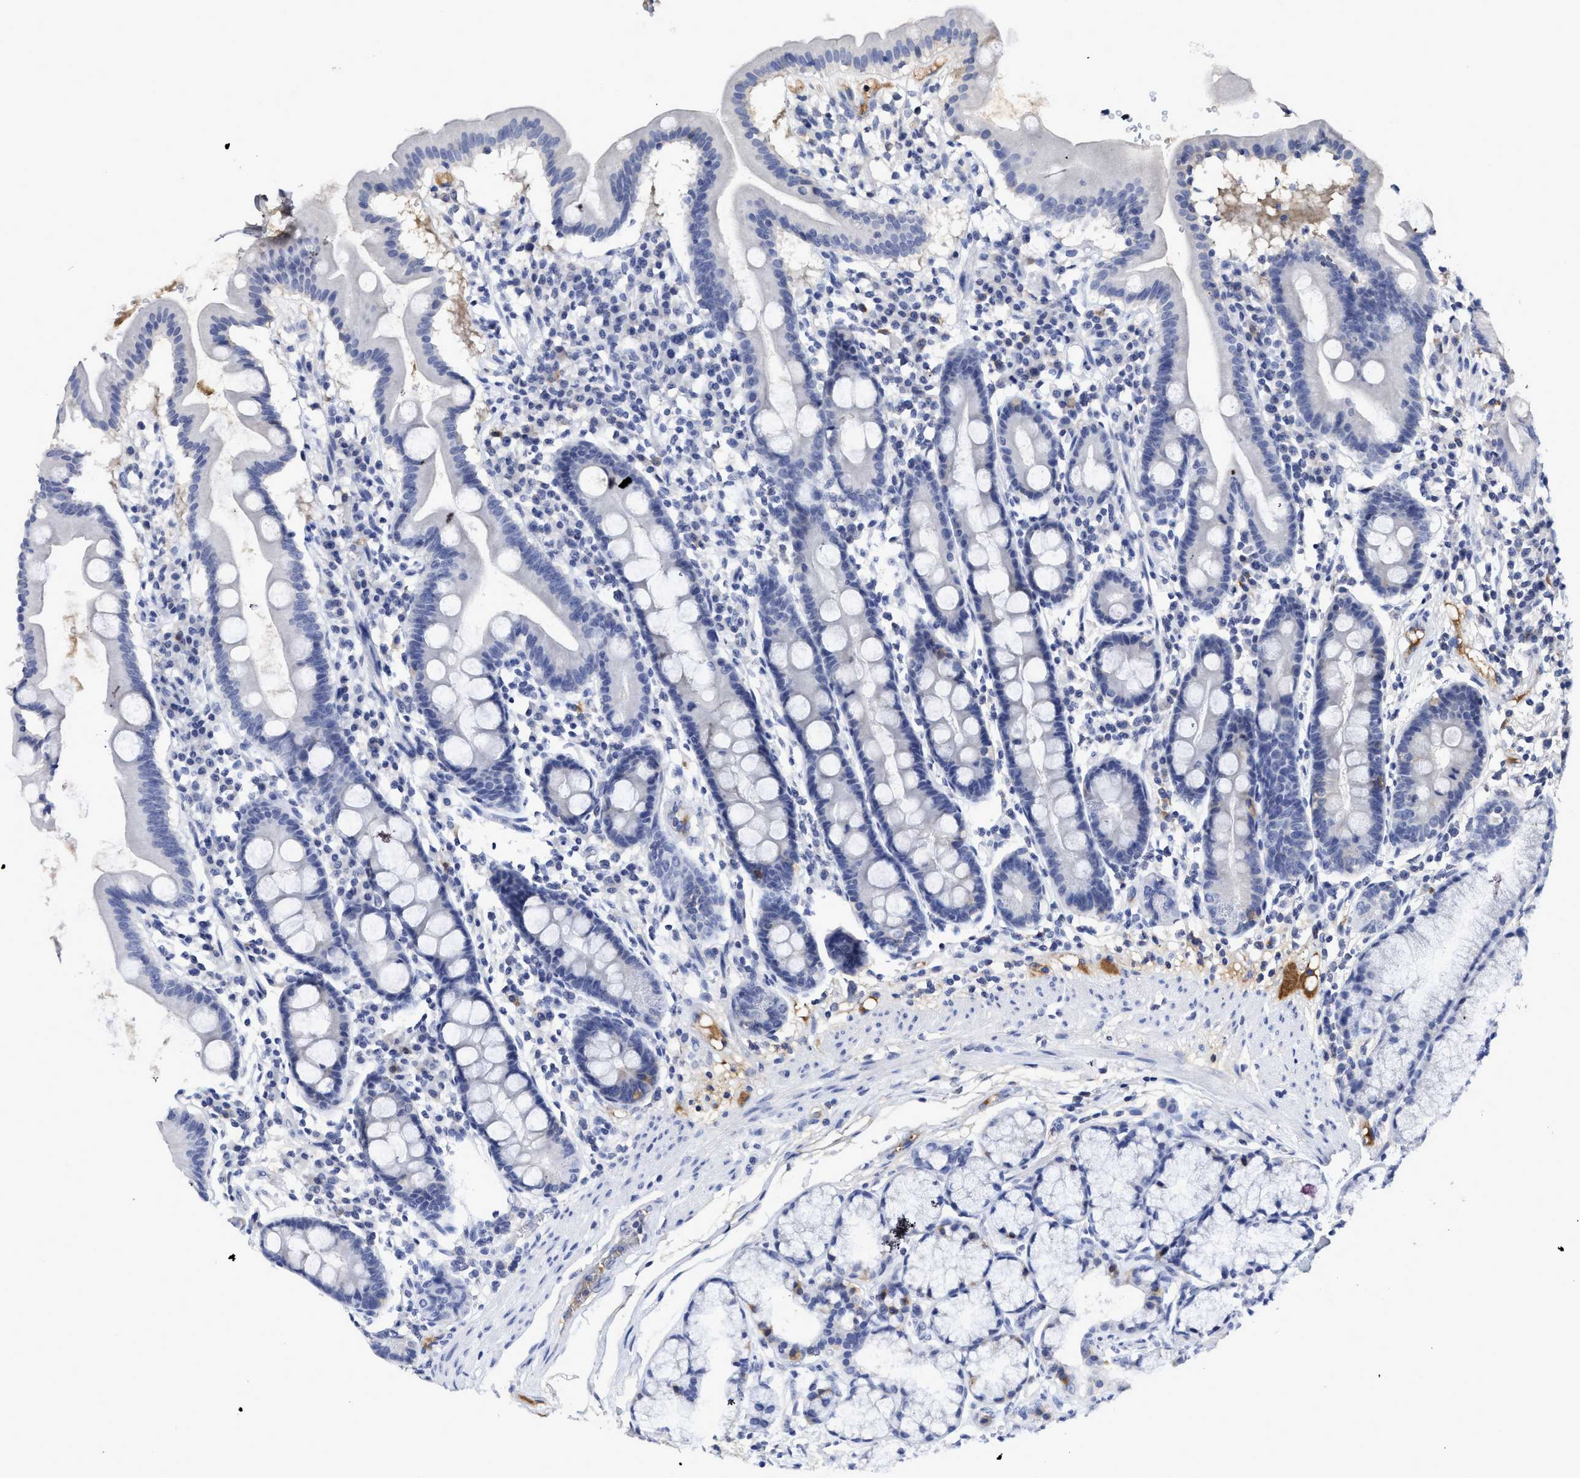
{"staining": {"intensity": "negative", "quantity": "none", "location": "none"}, "tissue": "duodenum", "cell_type": "Glandular cells", "image_type": "normal", "snomed": [{"axis": "morphology", "description": "Normal tissue, NOS"}, {"axis": "topography", "description": "Duodenum"}], "caption": "Immunohistochemistry (IHC) image of unremarkable duodenum: human duodenum stained with DAB (3,3'-diaminobenzidine) reveals no significant protein positivity in glandular cells. (Stains: DAB immunohistochemistry (IHC) with hematoxylin counter stain, Microscopy: brightfield microscopy at high magnification).", "gene": "C2", "patient": {"sex": "male", "age": 50}}